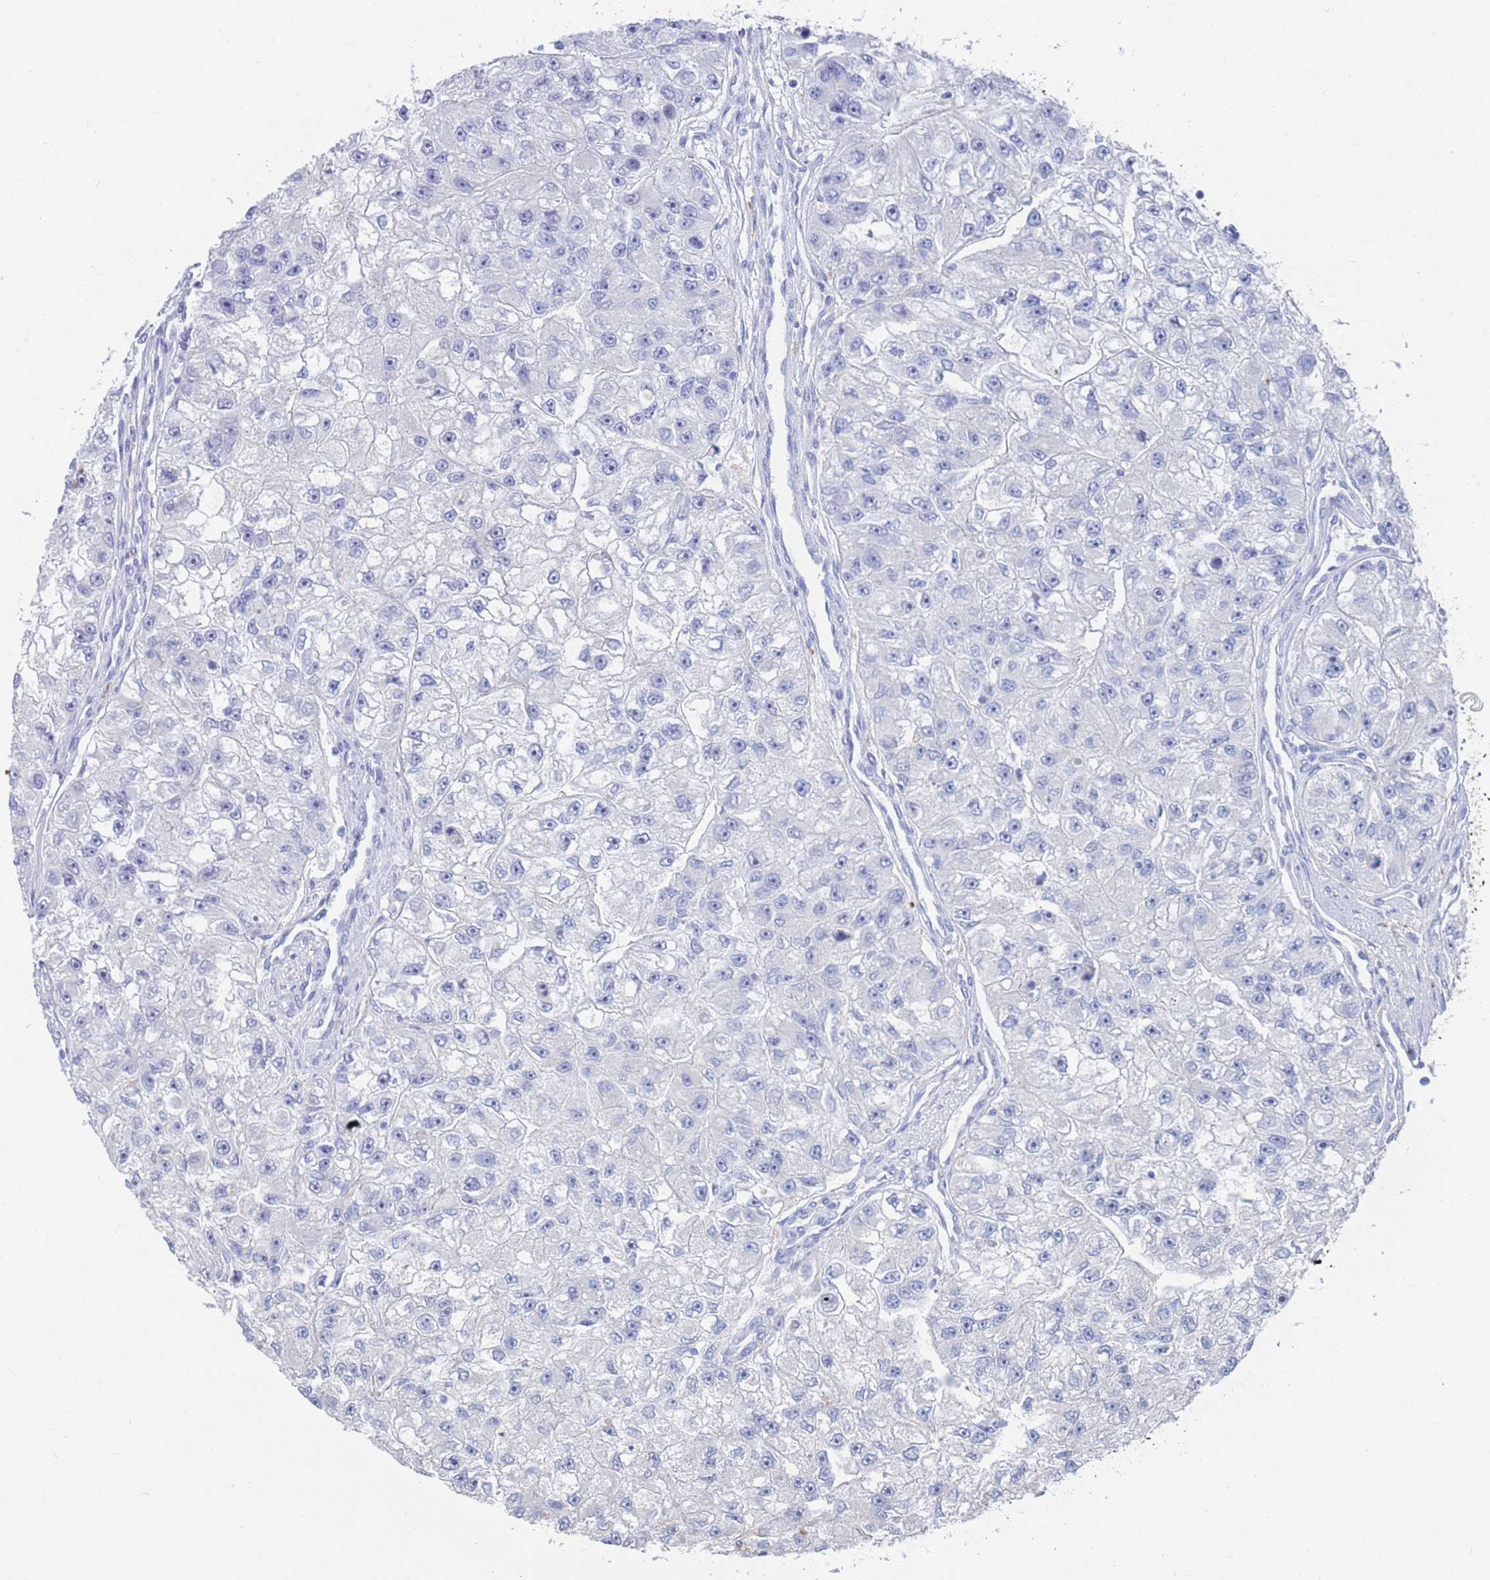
{"staining": {"intensity": "negative", "quantity": "none", "location": "none"}, "tissue": "renal cancer", "cell_type": "Tumor cells", "image_type": "cancer", "snomed": [{"axis": "morphology", "description": "Adenocarcinoma, NOS"}, {"axis": "topography", "description": "Kidney"}], "caption": "This is an immunohistochemistry histopathology image of human renal cancer. There is no positivity in tumor cells.", "gene": "FUCA1", "patient": {"sex": "male", "age": 63}}